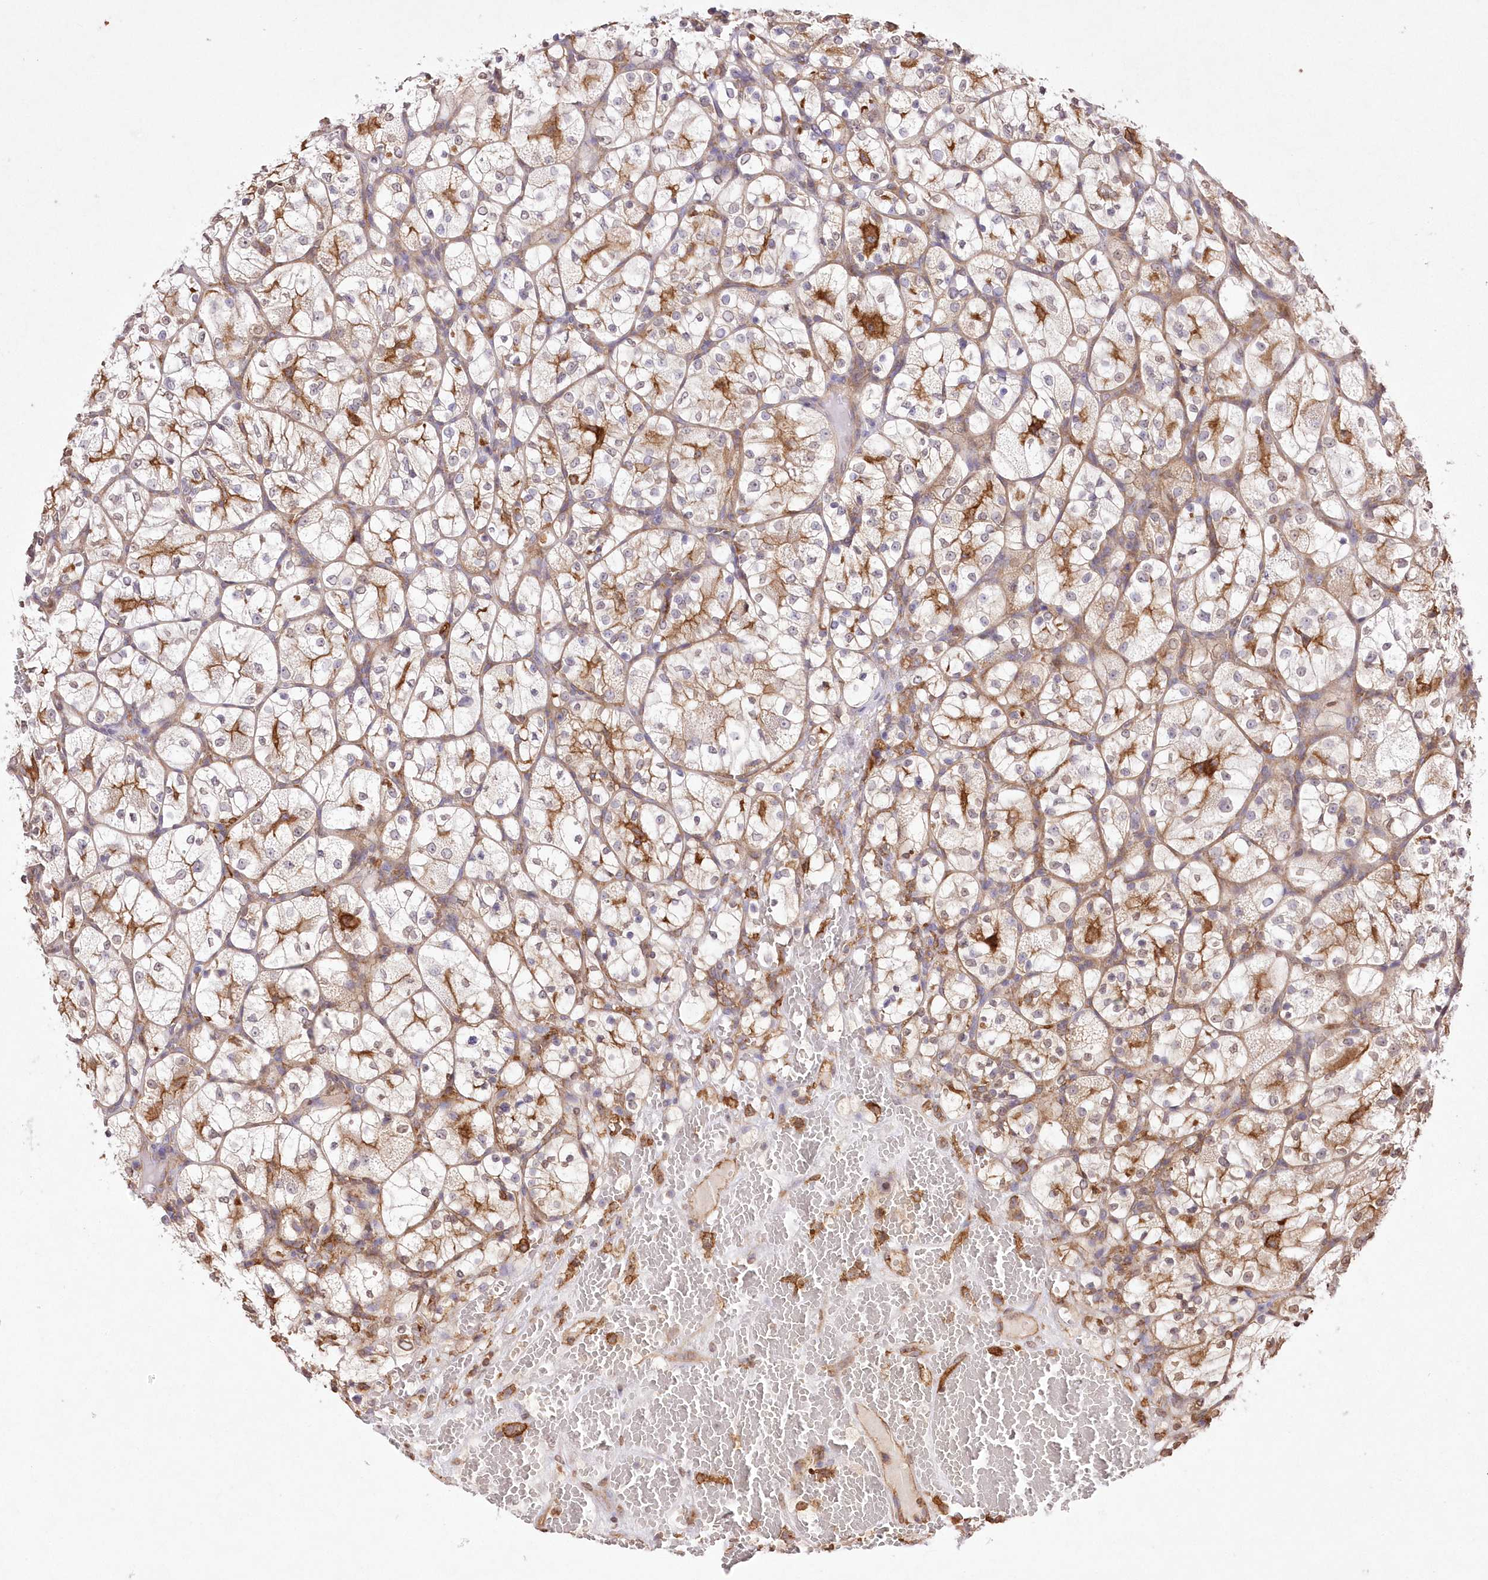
{"staining": {"intensity": "moderate", "quantity": "25%-75%", "location": "cytoplasmic/membranous"}, "tissue": "renal cancer", "cell_type": "Tumor cells", "image_type": "cancer", "snomed": [{"axis": "morphology", "description": "Adenocarcinoma, NOS"}, {"axis": "topography", "description": "Kidney"}], "caption": "A high-resolution histopathology image shows IHC staining of adenocarcinoma (renal), which exhibits moderate cytoplasmic/membranous positivity in about 25%-75% of tumor cells.", "gene": "FCHO2", "patient": {"sex": "female", "age": 69}}